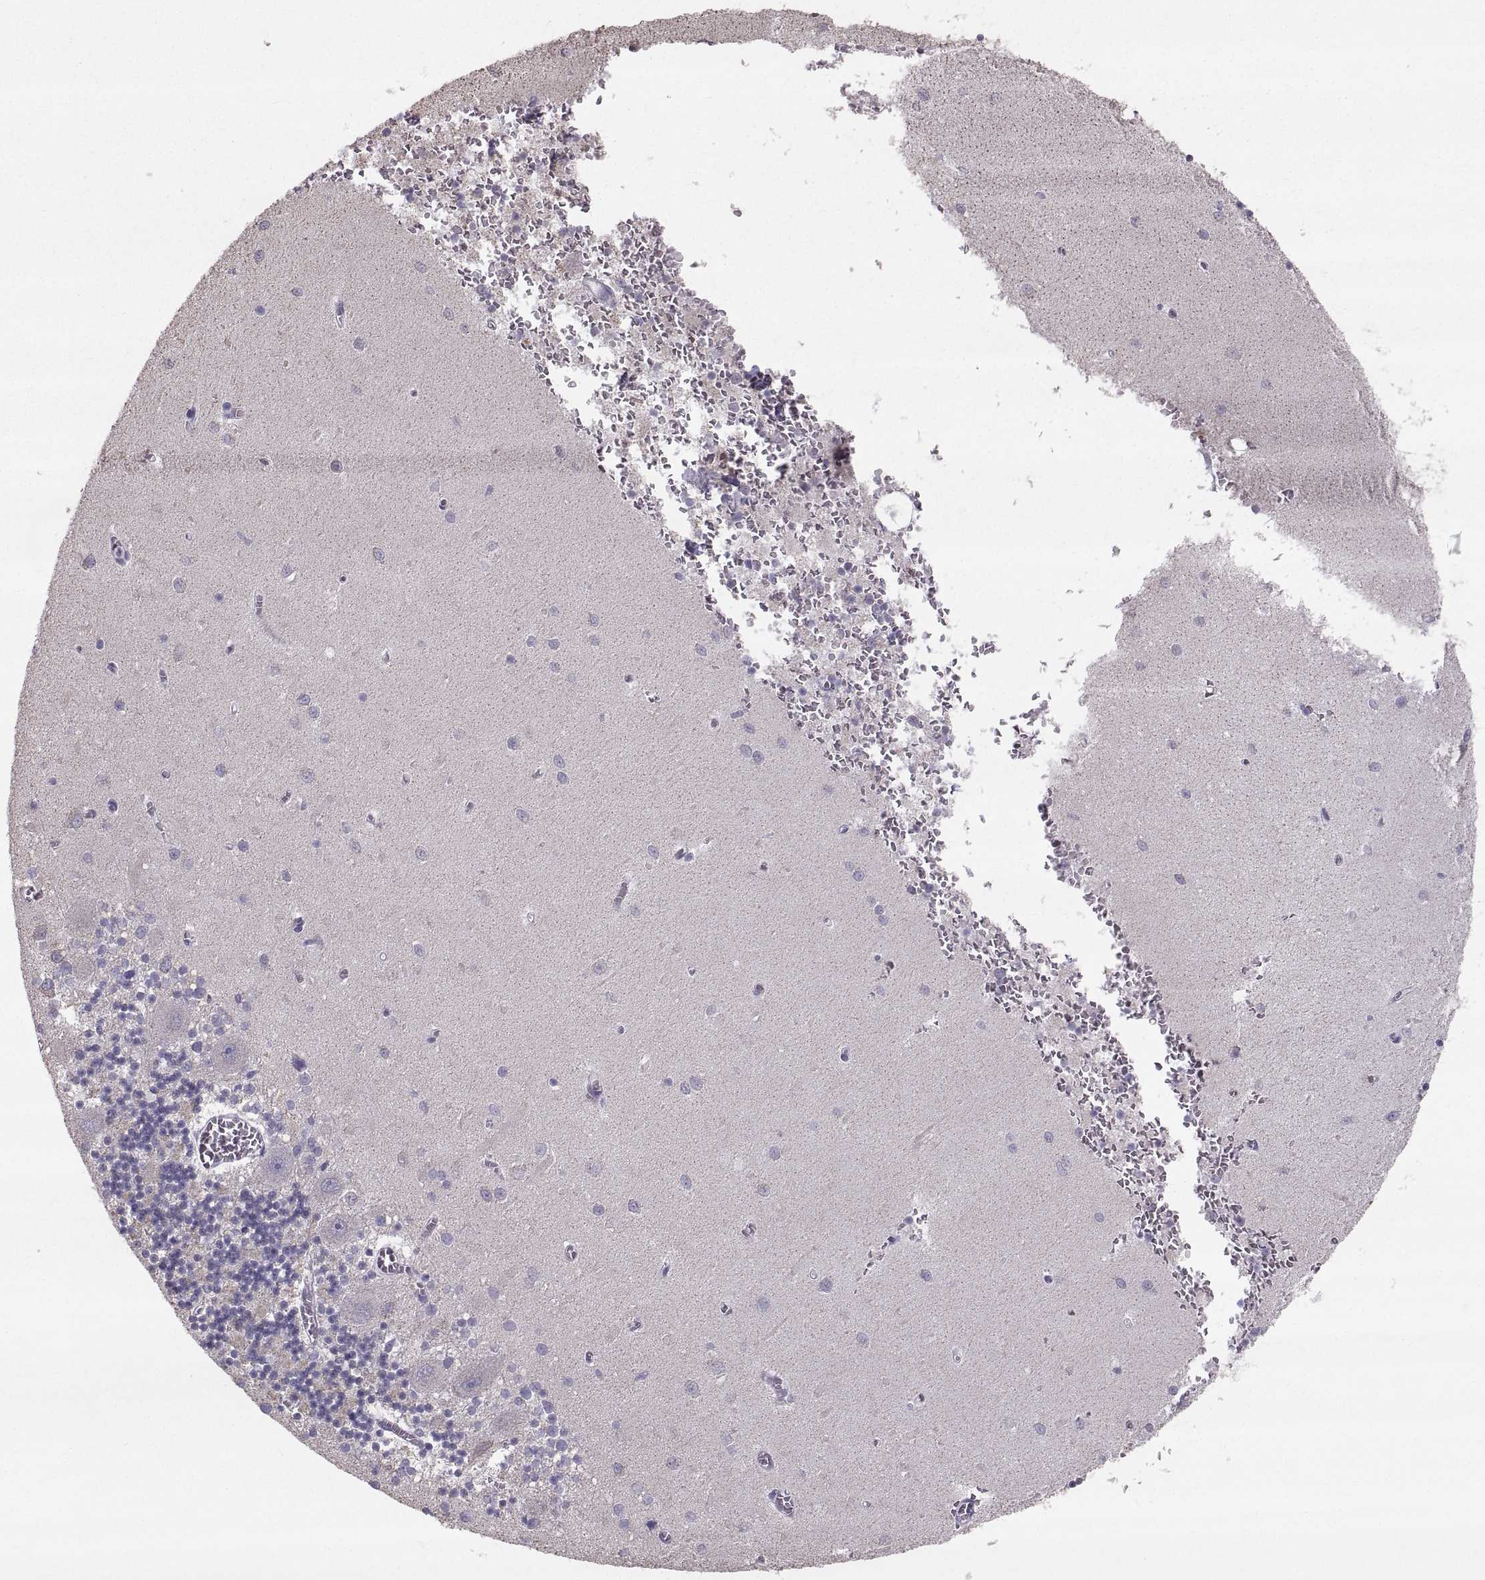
{"staining": {"intensity": "negative", "quantity": "none", "location": "none"}, "tissue": "cerebellum", "cell_type": "Cells in granular layer", "image_type": "normal", "snomed": [{"axis": "morphology", "description": "Normal tissue, NOS"}, {"axis": "topography", "description": "Cerebellum"}], "caption": "Immunohistochemistry of benign human cerebellum demonstrates no staining in cells in granular layer. (DAB (3,3'-diaminobenzidine) immunohistochemistry with hematoxylin counter stain).", "gene": "STMND1", "patient": {"sex": "female", "age": 64}}